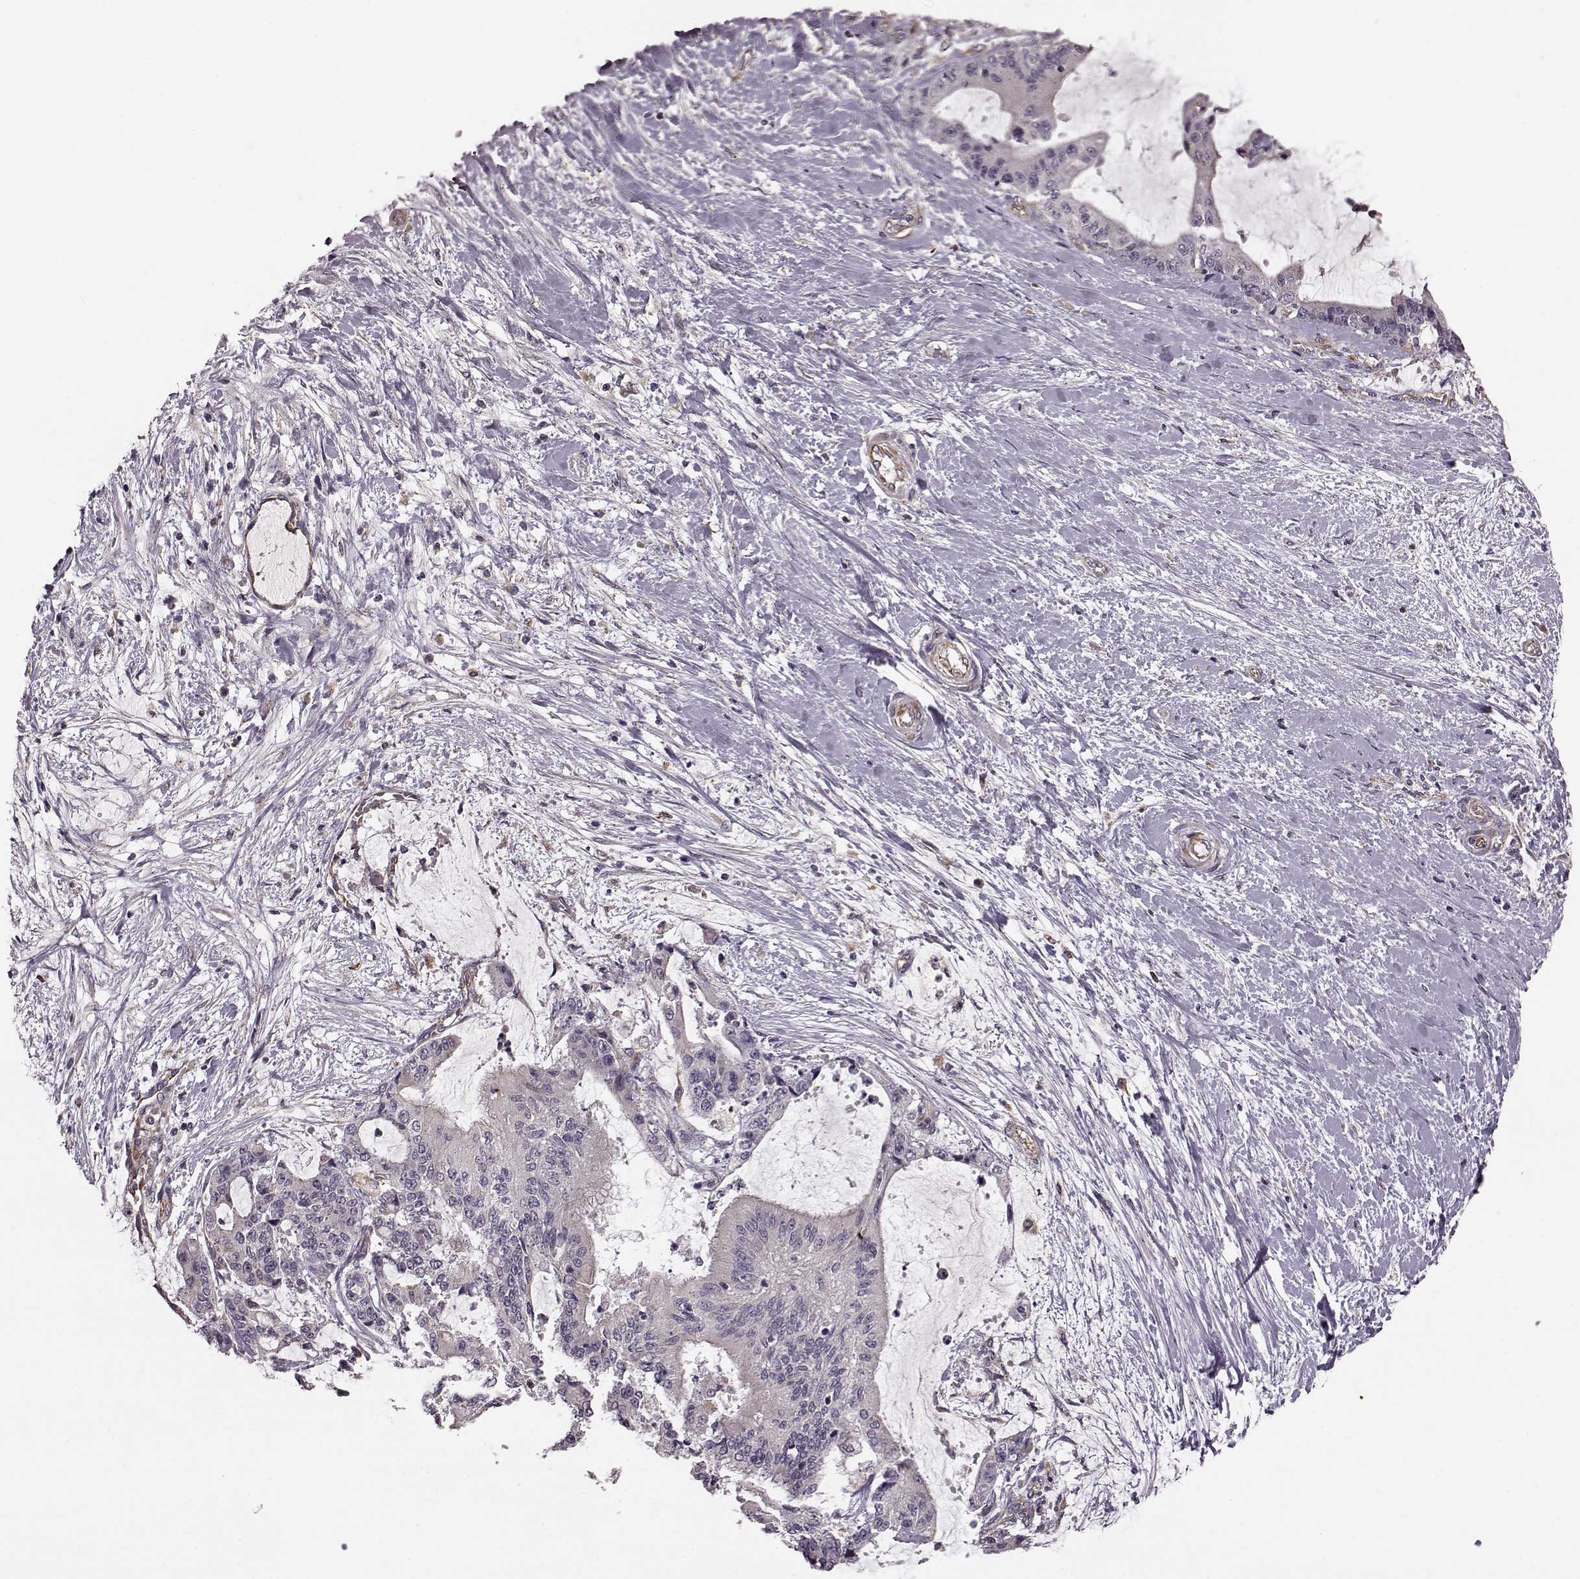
{"staining": {"intensity": "negative", "quantity": "none", "location": "none"}, "tissue": "liver cancer", "cell_type": "Tumor cells", "image_type": "cancer", "snomed": [{"axis": "morphology", "description": "Cholangiocarcinoma"}, {"axis": "topography", "description": "Liver"}], "caption": "Liver cancer was stained to show a protein in brown. There is no significant expression in tumor cells. (DAB (3,3'-diaminobenzidine) IHC visualized using brightfield microscopy, high magnification).", "gene": "NTF3", "patient": {"sex": "female", "age": 73}}